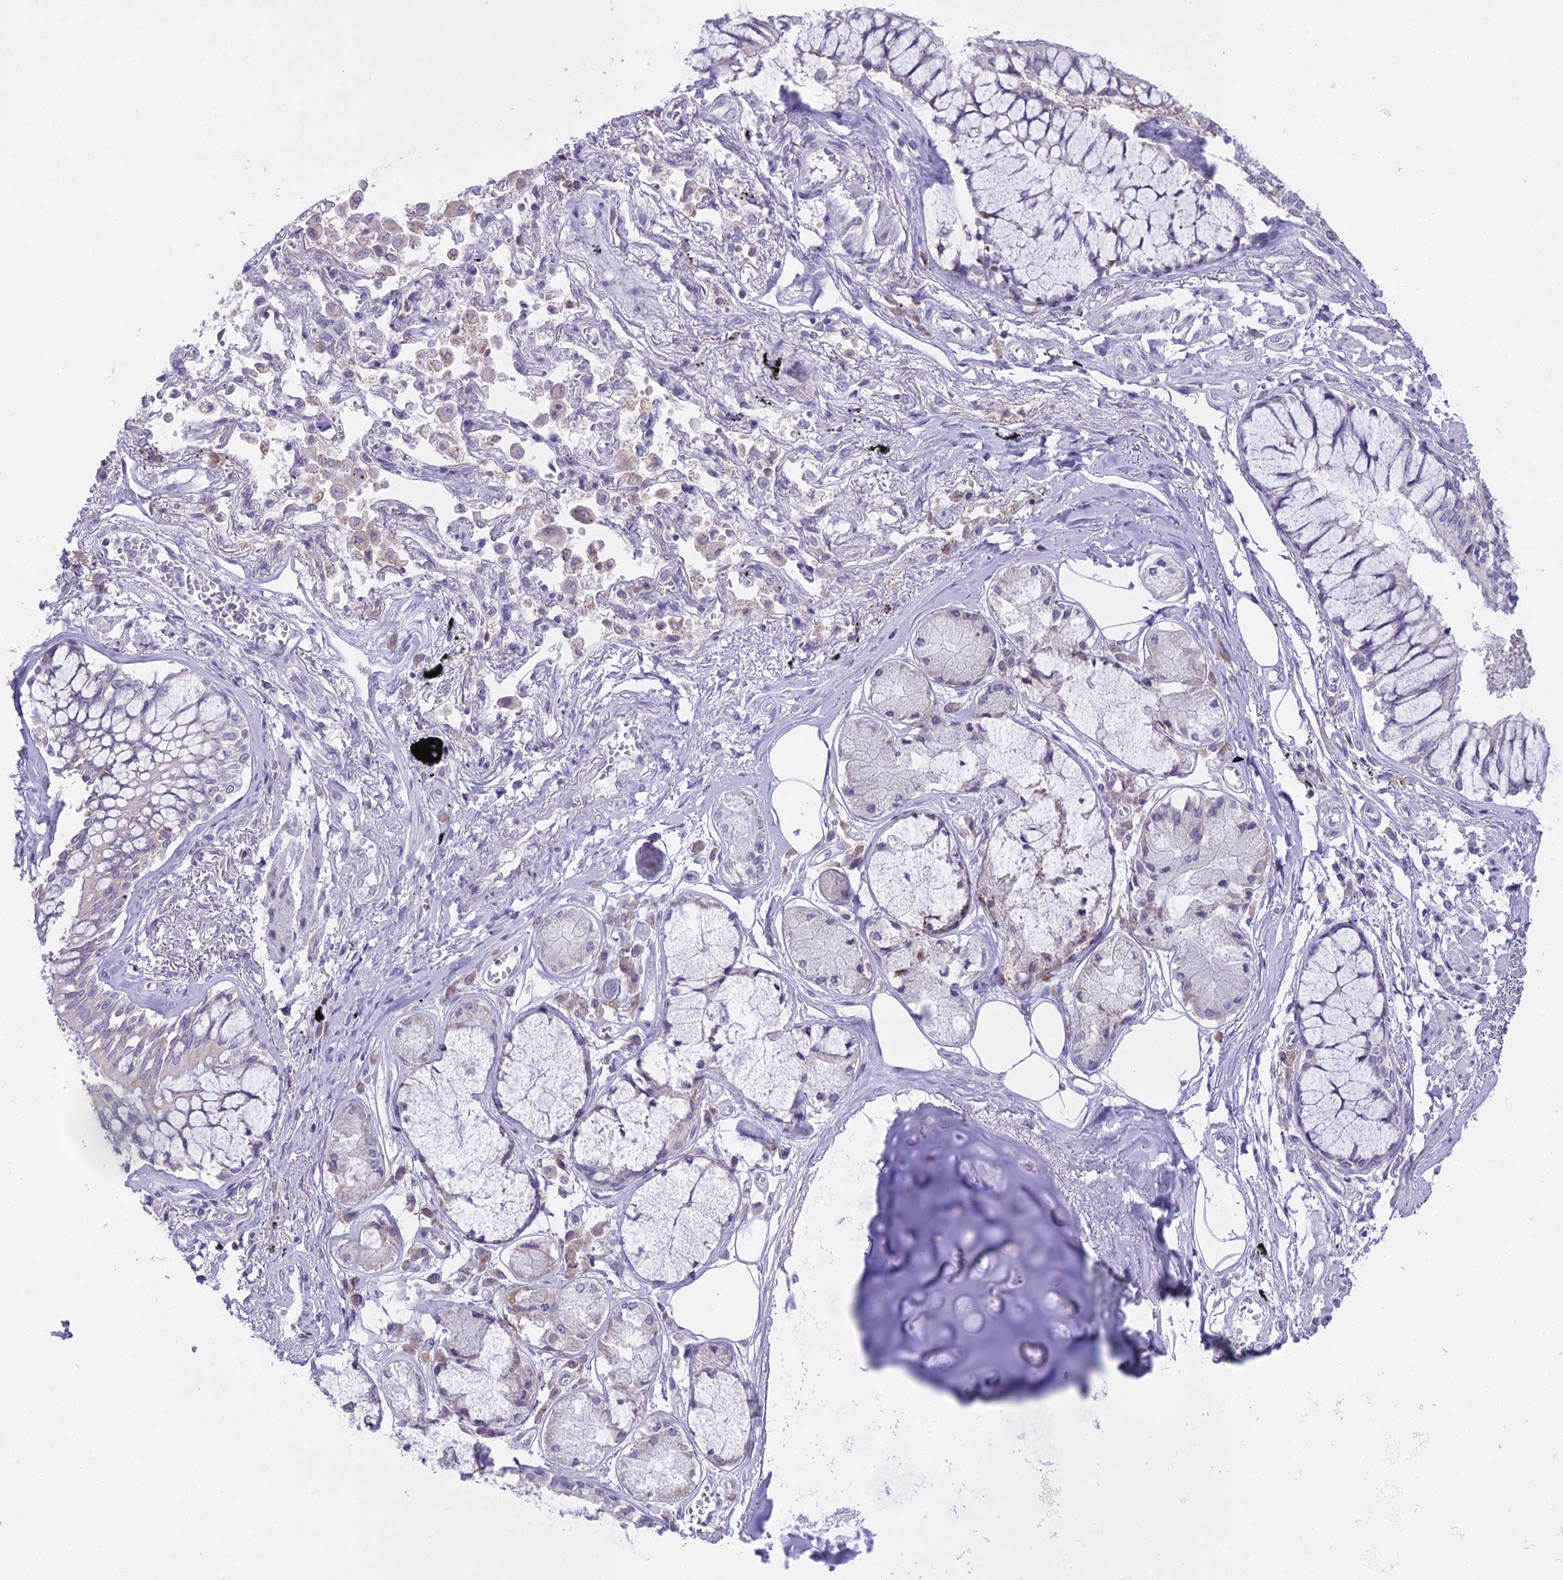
{"staining": {"intensity": "negative", "quantity": "none", "location": "none"}, "tissue": "lung cancer", "cell_type": "Tumor cells", "image_type": "cancer", "snomed": [{"axis": "morphology", "description": "Adenocarcinoma, NOS"}, {"axis": "topography", "description": "Lung"}], "caption": "Immunohistochemistry (IHC) histopathology image of neoplastic tissue: human lung cancer (adenocarcinoma) stained with DAB shows no significant protein expression in tumor cells.", "gene": "RPS26", "patient": {"sex": "male", "age": 67}}